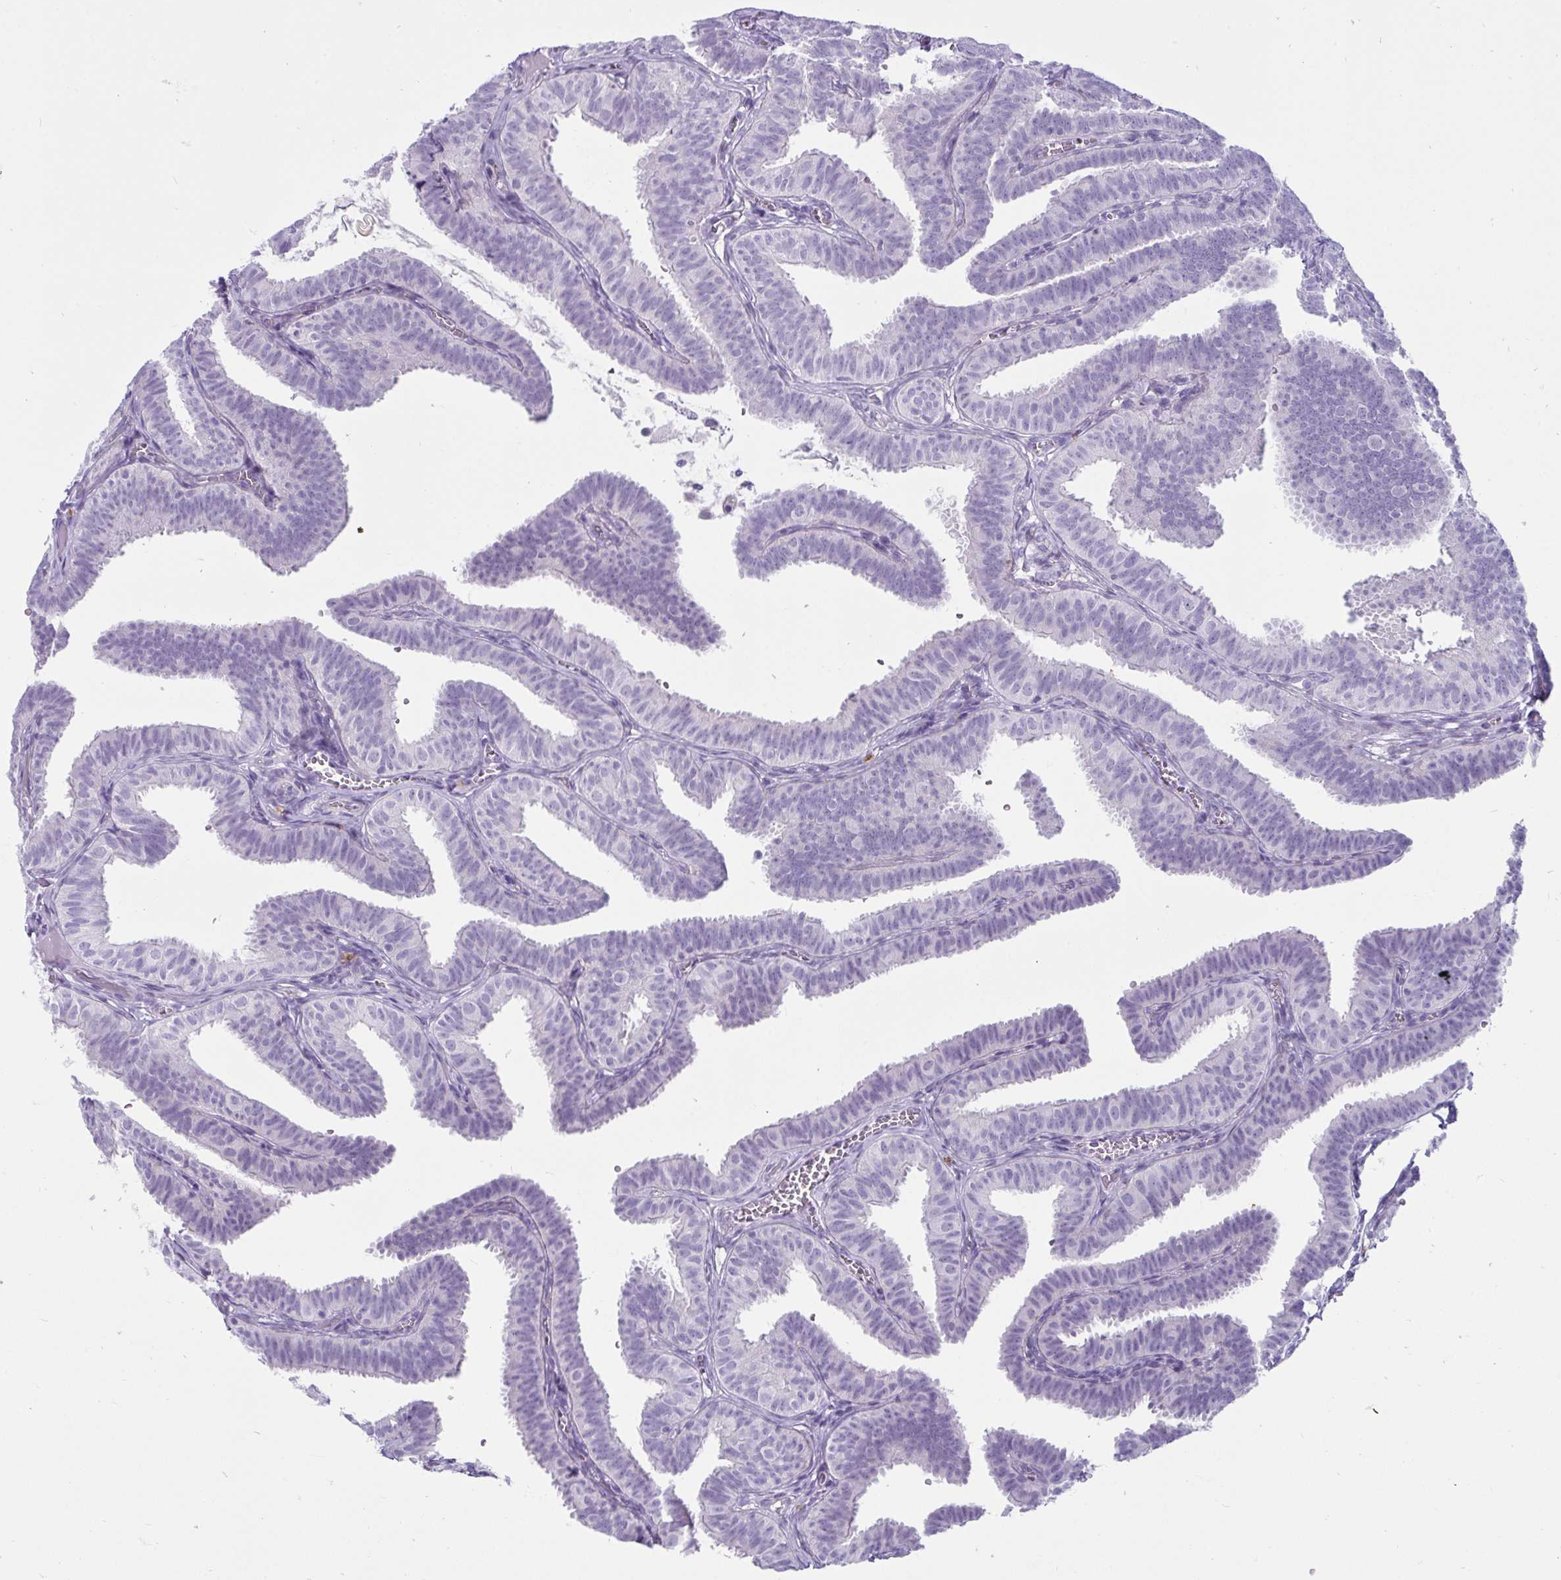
{"staining": {"intensity": "negative", "quantity": "none", "location": "none"}, "tissue": "fallopian tube", "cell_type": "Glandular cells", "image_type": "normal", "snomed": [{"axis": "morphology", "description": "Normal tissue, NOS"}, {"axis": "topography", "description": "Fallopian tube"}], "caption": "This is a image of immunohistochemistry (IHC) staining of benign fallopian tube, which shows no staining in glandular cells.", "gene": "CTSZ", "patient": {"sex": "female", "age": 25}}